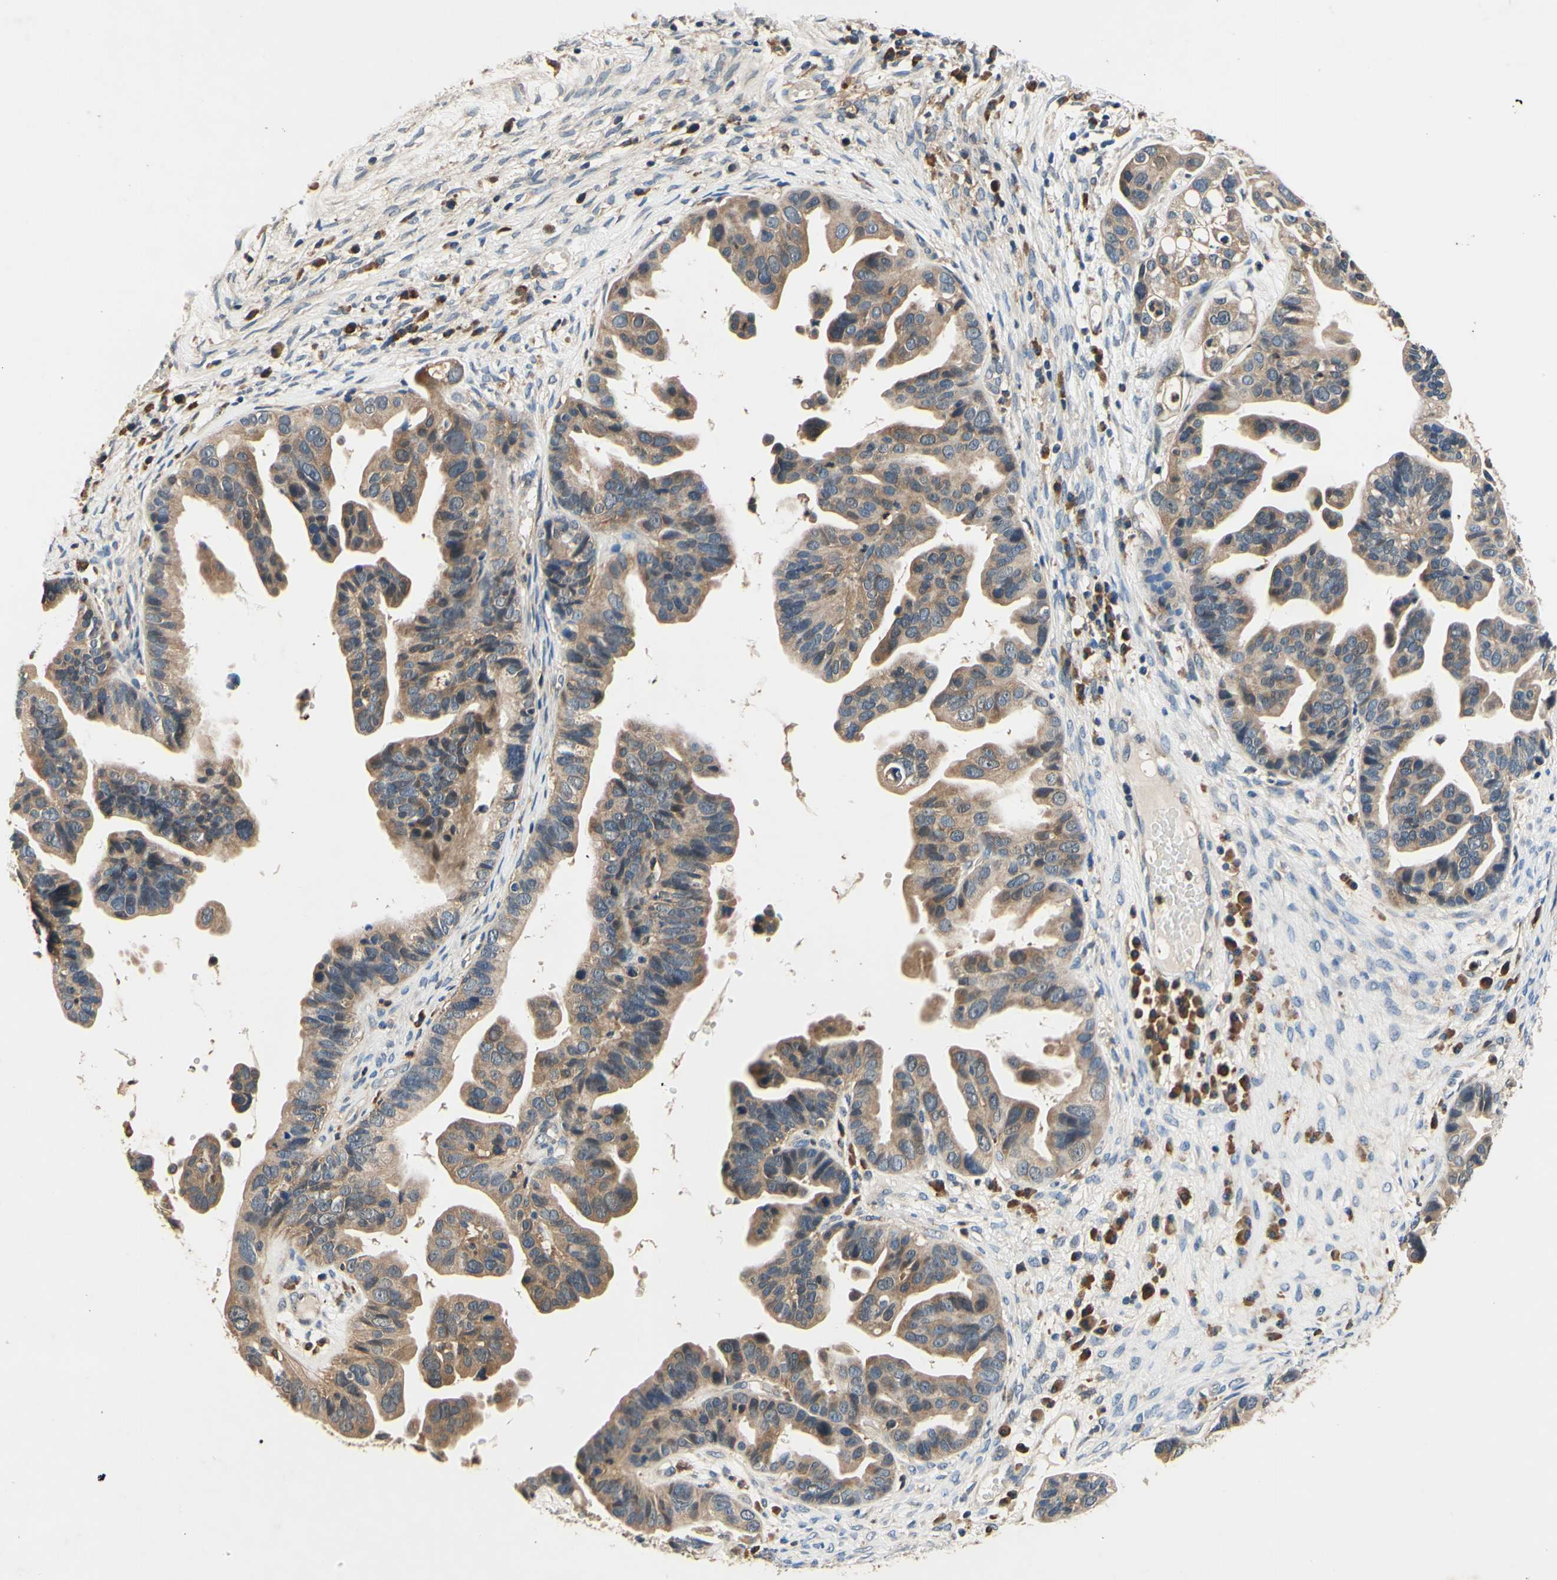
{"staining": {"intensity": "moderate", "quantity": ">75%", "location": "cytoplasmic/membranous"}, "tissue": "ovarian cancer", "cell_type": "Tumor cells", "image_type": "cancer", "snomed": [{"axis": "morphology", "description": "Cystadenocarcinoma, serous, NOS"}, {"axis": "topography", "description": "Ovary"}], "caption": "IHC staining of ovarian cancer (serous cystadenocarcinoma), which displays medium levels of moderate cytoplasmic/membranous positivity in about >75% of tumor cells indicating moderate cytoplasmic/membranous protein positivity. The staining was performed using DAB (3,3'-diaminobenzidine) (brown) for protein detection and nuclei were counterstained in hematoxylin (blue).", "gene": "PLA2G4A", "patient": {"sex": "female", "age": 56}}